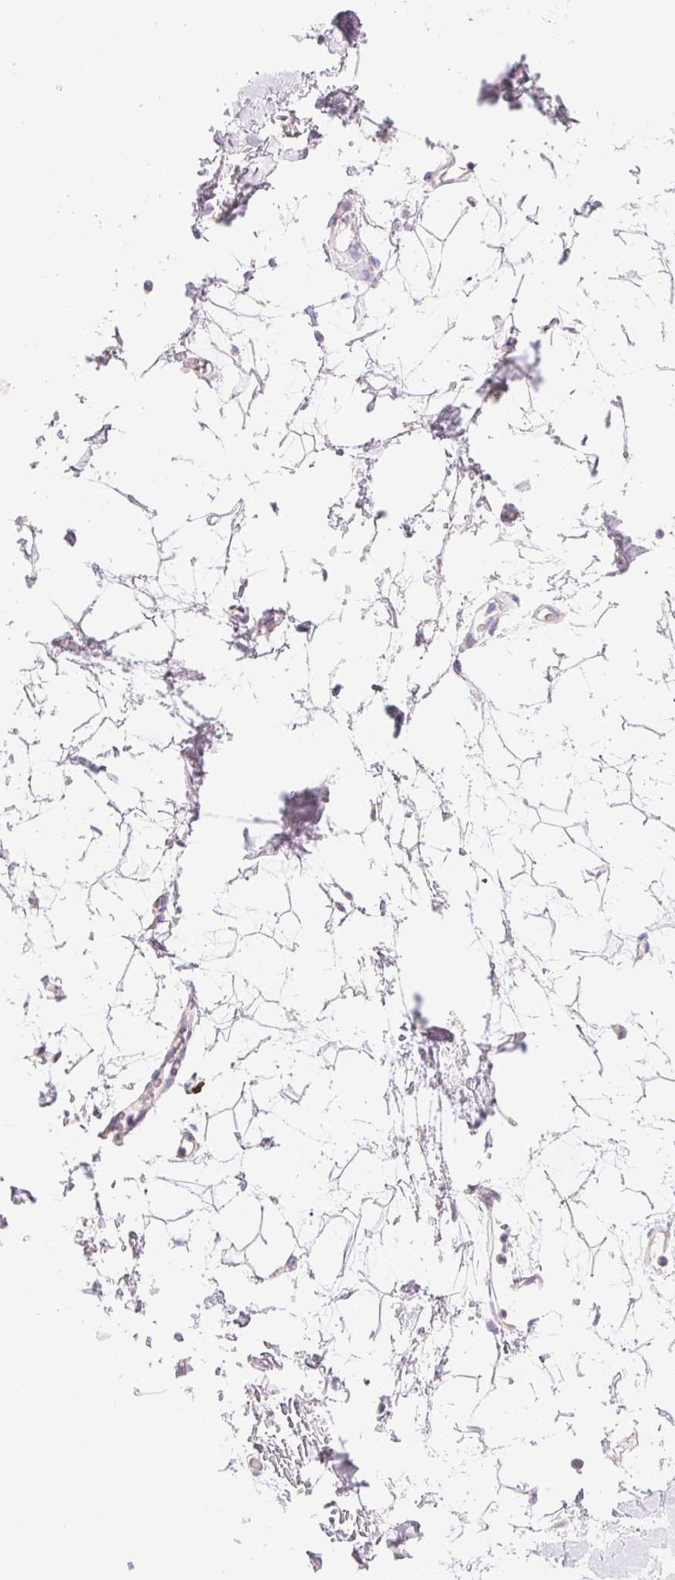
{"staining": {"intensity": "negative", "quantity": "none", "location": "none"}, "tissue": "adipose tissue", "cell_type": "Adipocytes", "image_type": "normal", "snomed": [{"axis": "morphology", "description": "Normal tissue, NOS"}, {"axis": "topography", "description": "Anal"}, {"axis": "topography", "description": "Peripheral nerve tissue"}], "caption": "Adipocytes show no significant staining in unremarkable adipose tissue. (DAB immunohistochemistry (IHC) with hematoxylin counter stain).", "gene": "KCNE2", "patient": {"sex": "male", "age": 78}}